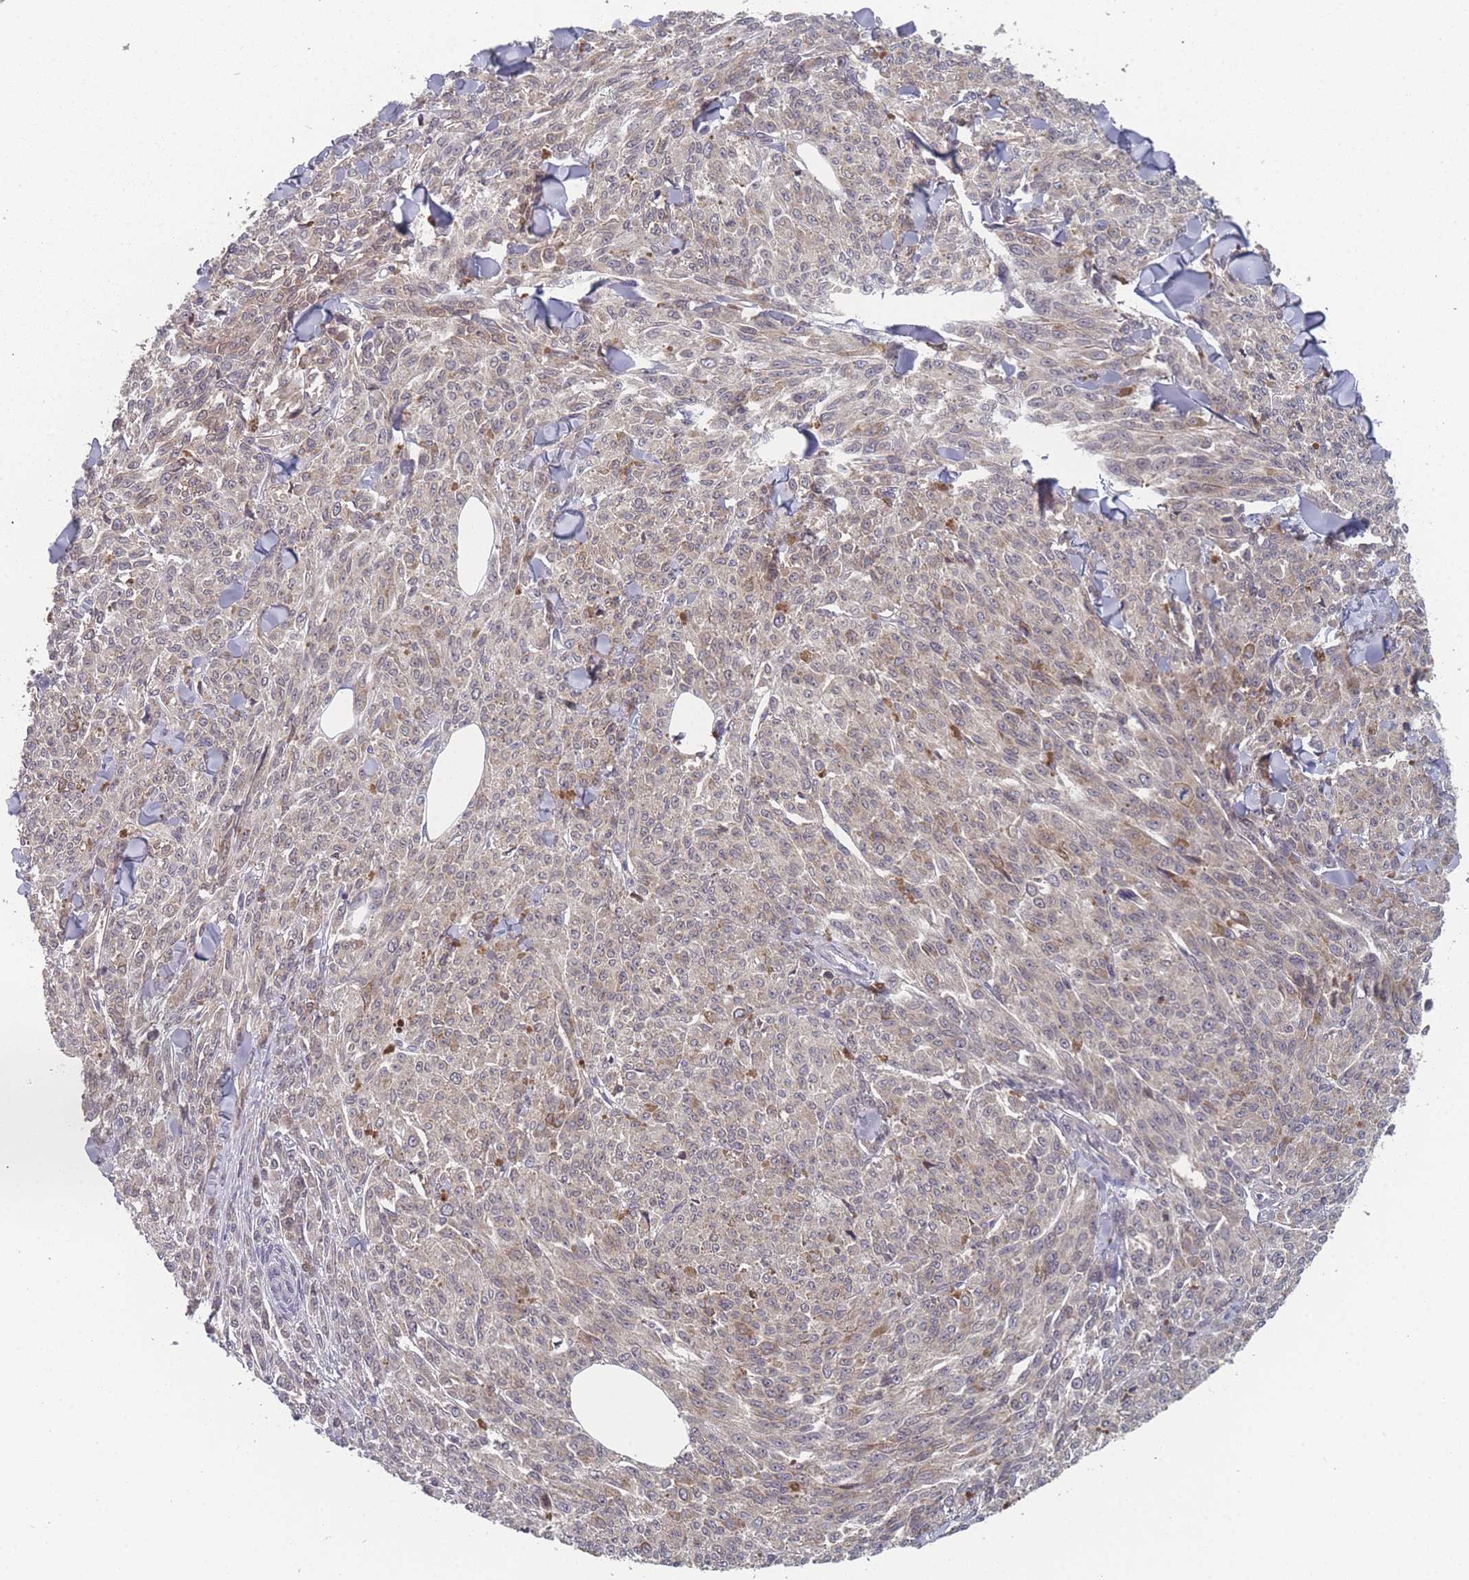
{"staining": {"intensity": "weak", "quantity": "<25%", "location": "cytoplasmic/membranous"}, "tissue": "melanoma", "cell_type": "Tumor cells", "image_type": "cancer", "snomed": [{"axis": "morphology", "description": "Malignant melanoma, NOS"}, {"axis": "topography", "description": "Skin"}], "caption": "A high-resolution micrograph shows immunohistochemistry staining of melanoma, which reveals no significant expression in tumor cells.", "gene": "TBC1D25", "patient": {"sex": "female", "age": 52}}